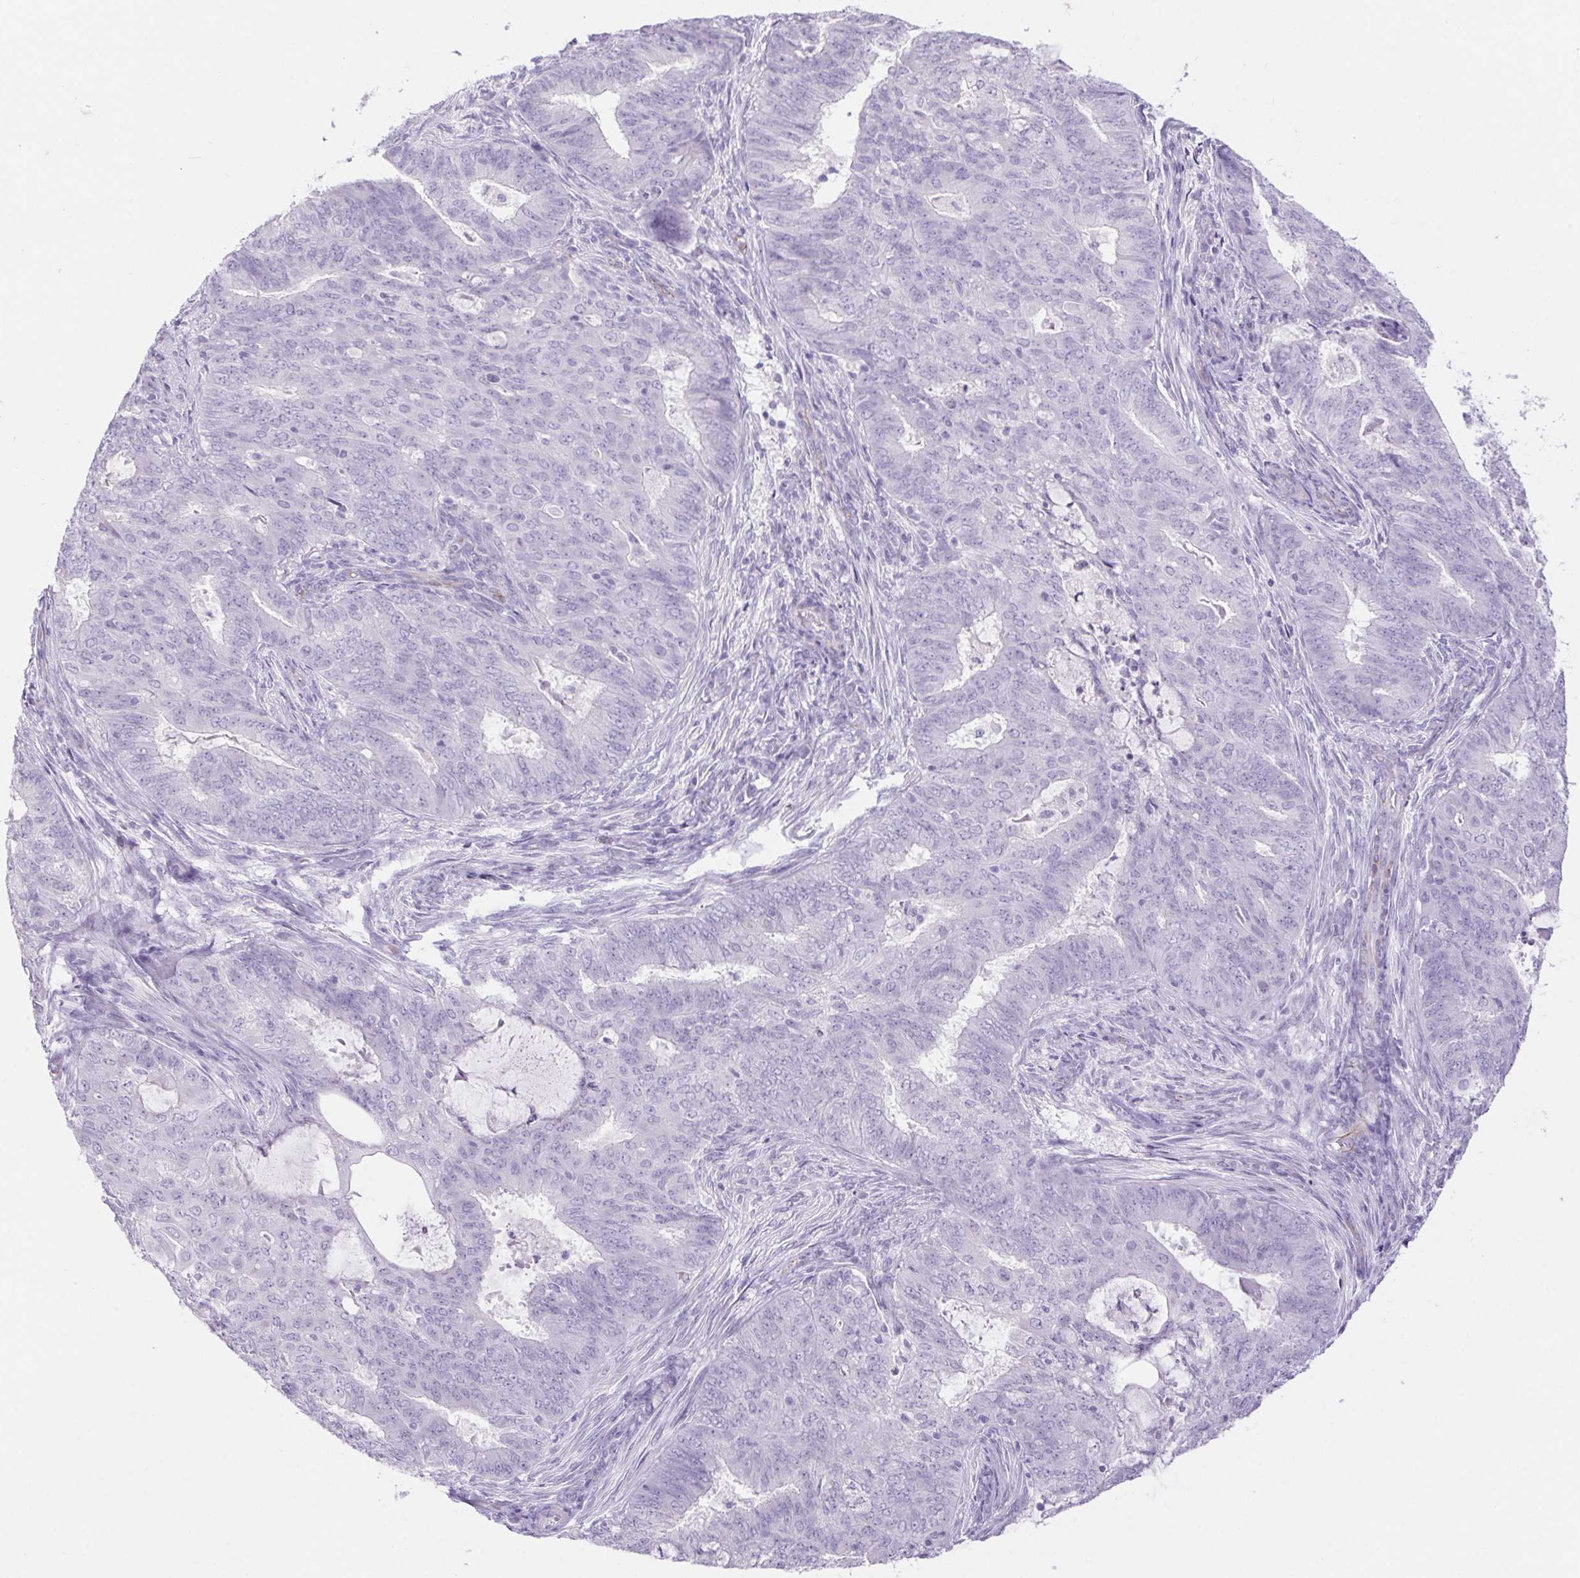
{"staining": {"intensity": "negative", "quantity": "none", "location": "none"}, "tissue": "endometrial cancer", "cell_type": "Tumor cells", "image_type": "cancer", "snomed": [{"axis": "morphology", "description": "Adenocarcinoma, NOS"}, {"axis": "topography", "description": "Endometrium"}], "caption": "This is an IHC photomicrograph of endometrial adenocarcinoma. There is no positivity in tumor cells.", "gene": "ERP27", "patient": {"sex": "female", "age": 62}}